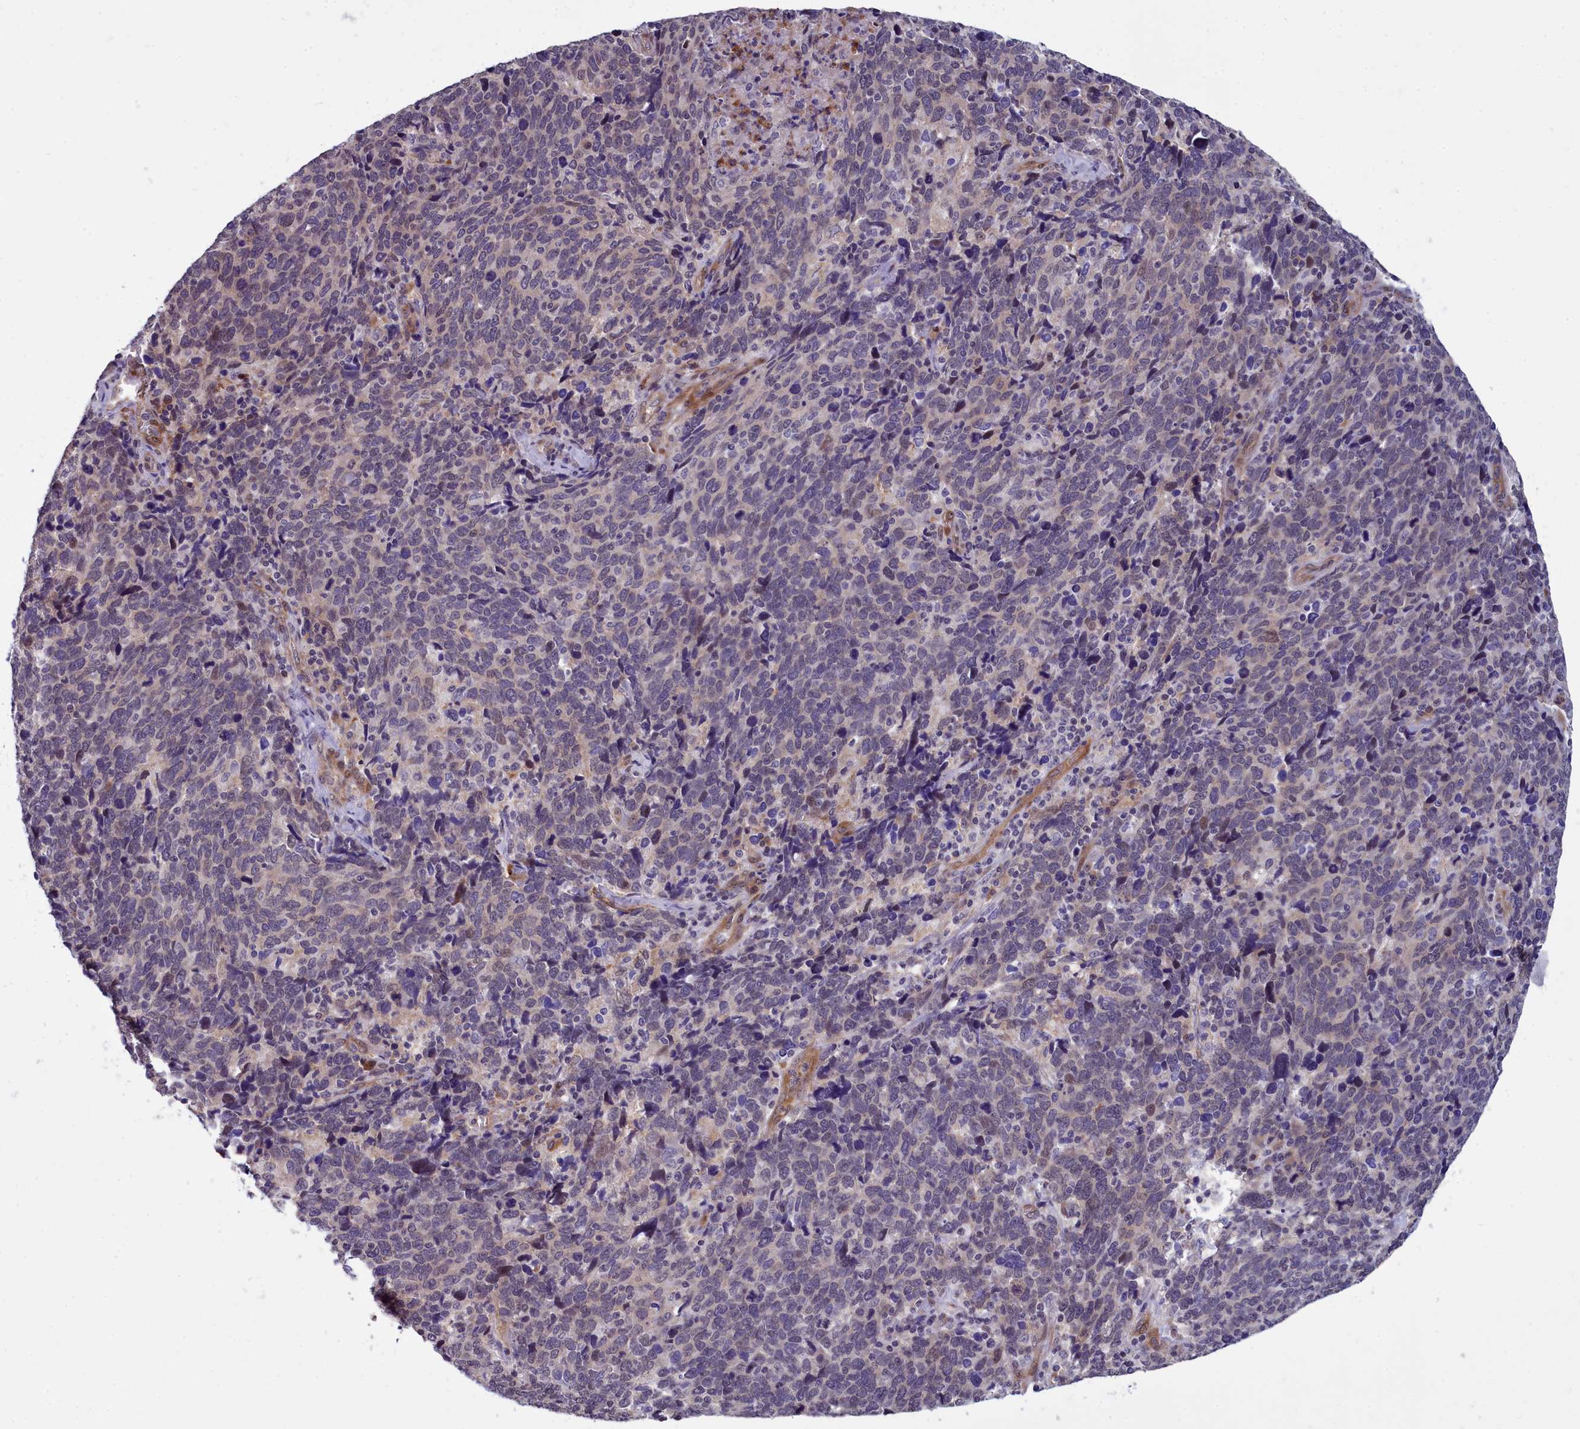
{"staining": {"intensity": "weak", "quantity": "25%-75%", "location": "cytoplasmic/membranous"}, "tissue": "cervical cancer", "cell_type": "Tumor cells", "image_type": "cancer", "snomed": [{"axis": "morphology", "description": "Squamous cell carcinoma, NOS"}, {"axis": "topography", "description": "Cervix"}], "caption": "The image reveals a brown stain indicating the presence of a protein in the cytoplasmic/membranous of tumor cells in cervical squamous cell carcinoma.", "gene": "BCAR1", "patient": {"sex": "female", "age": 41}}